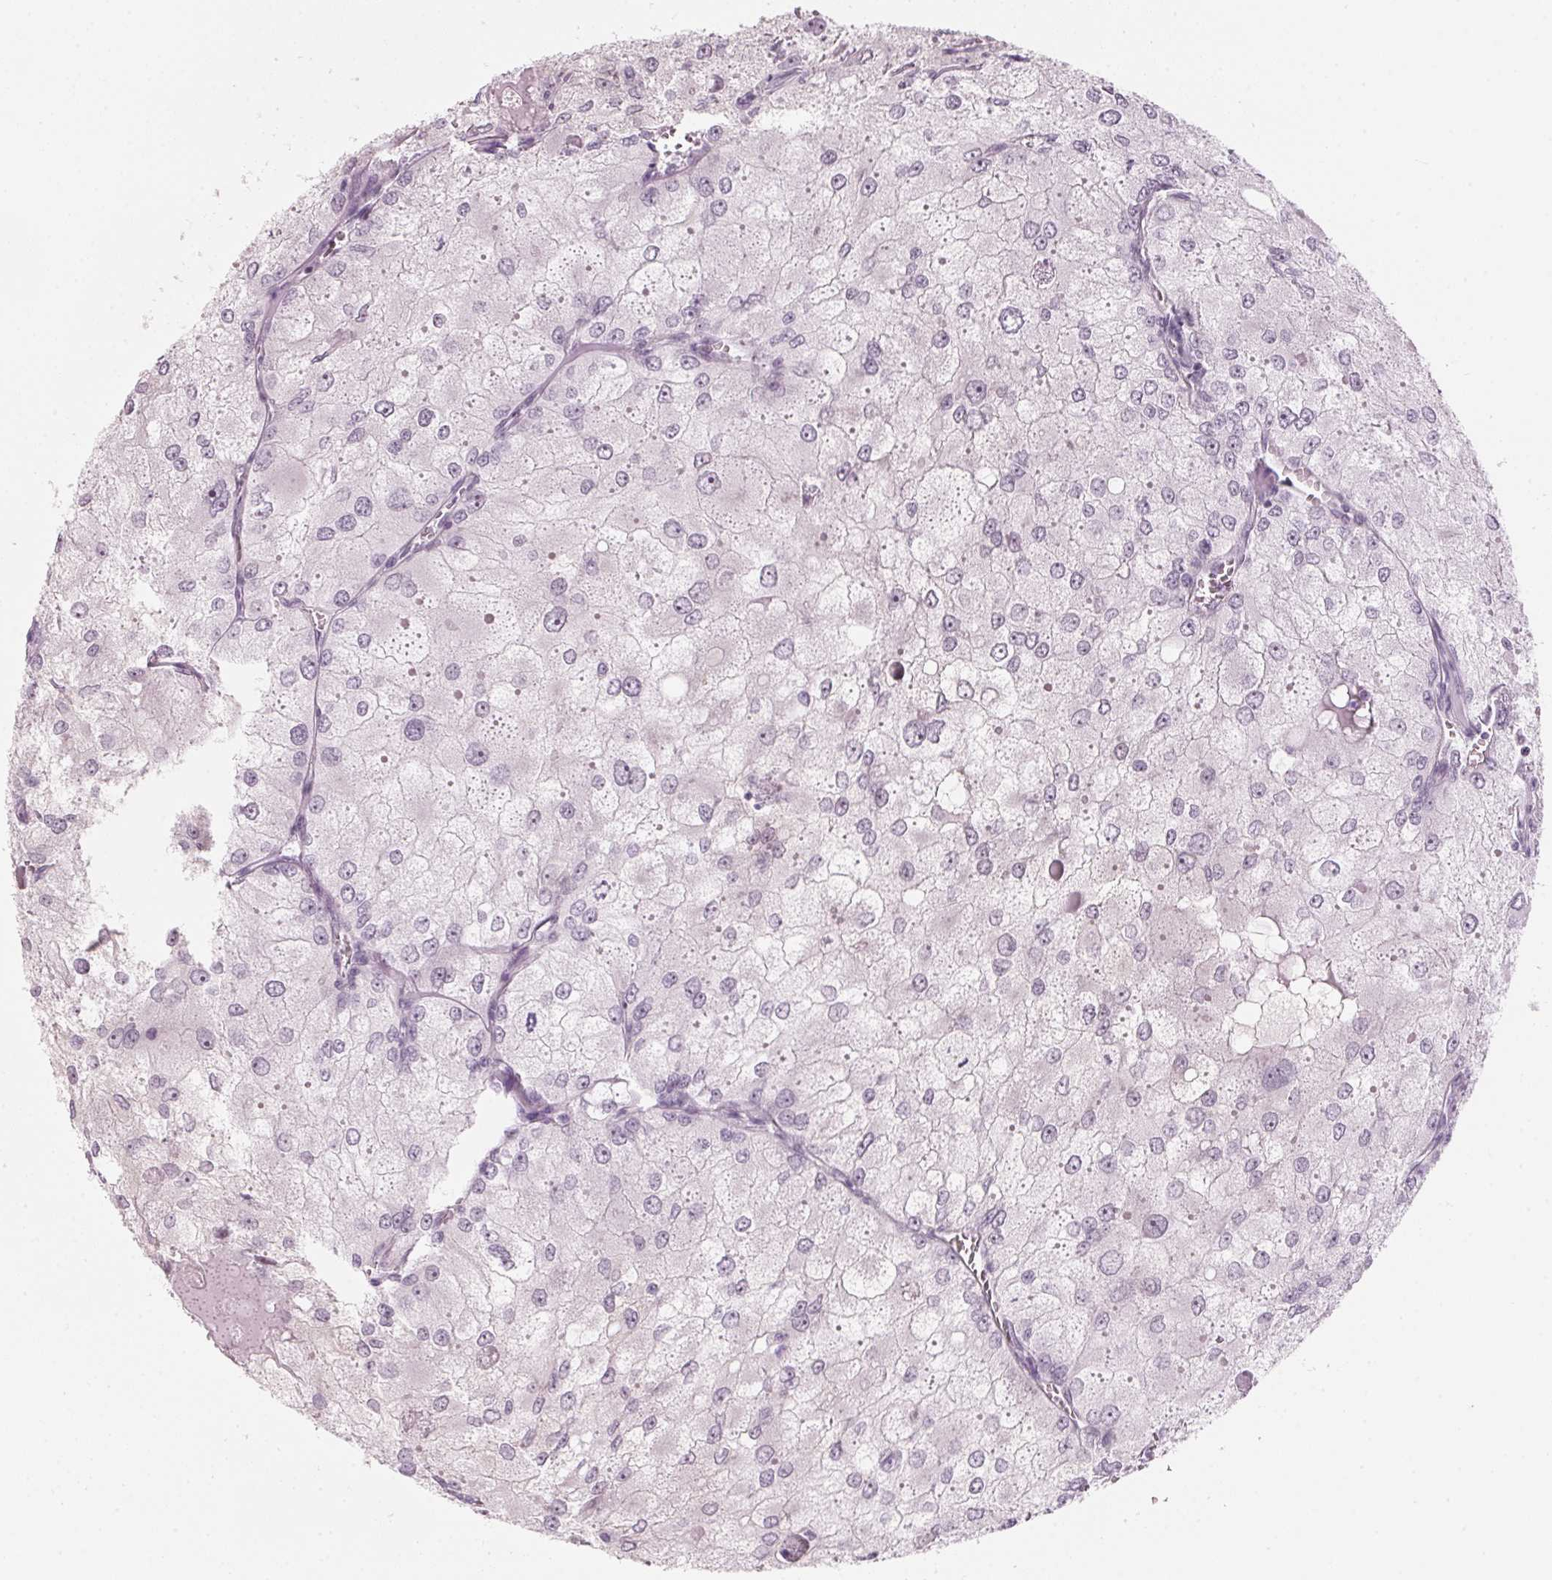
{"staining": {"intensity": "negative", "quantity": "none", "location": "none"}, "tissue": "renal cancer", "cell_type": "Tumor cells", "image_type": "cancer", "snomed": [{"axis": "morphology", "description": "Adenocarcinoma, NOS"}, {"axis": "topography", "description": "Kidney"}], "caption": "A photomicrograph of human renal cancer (adenocarcinoma) is negative for staining in tumor cells.", "gene": "DNTTIP2", "patient": {"sex": "female", "age": 70}}